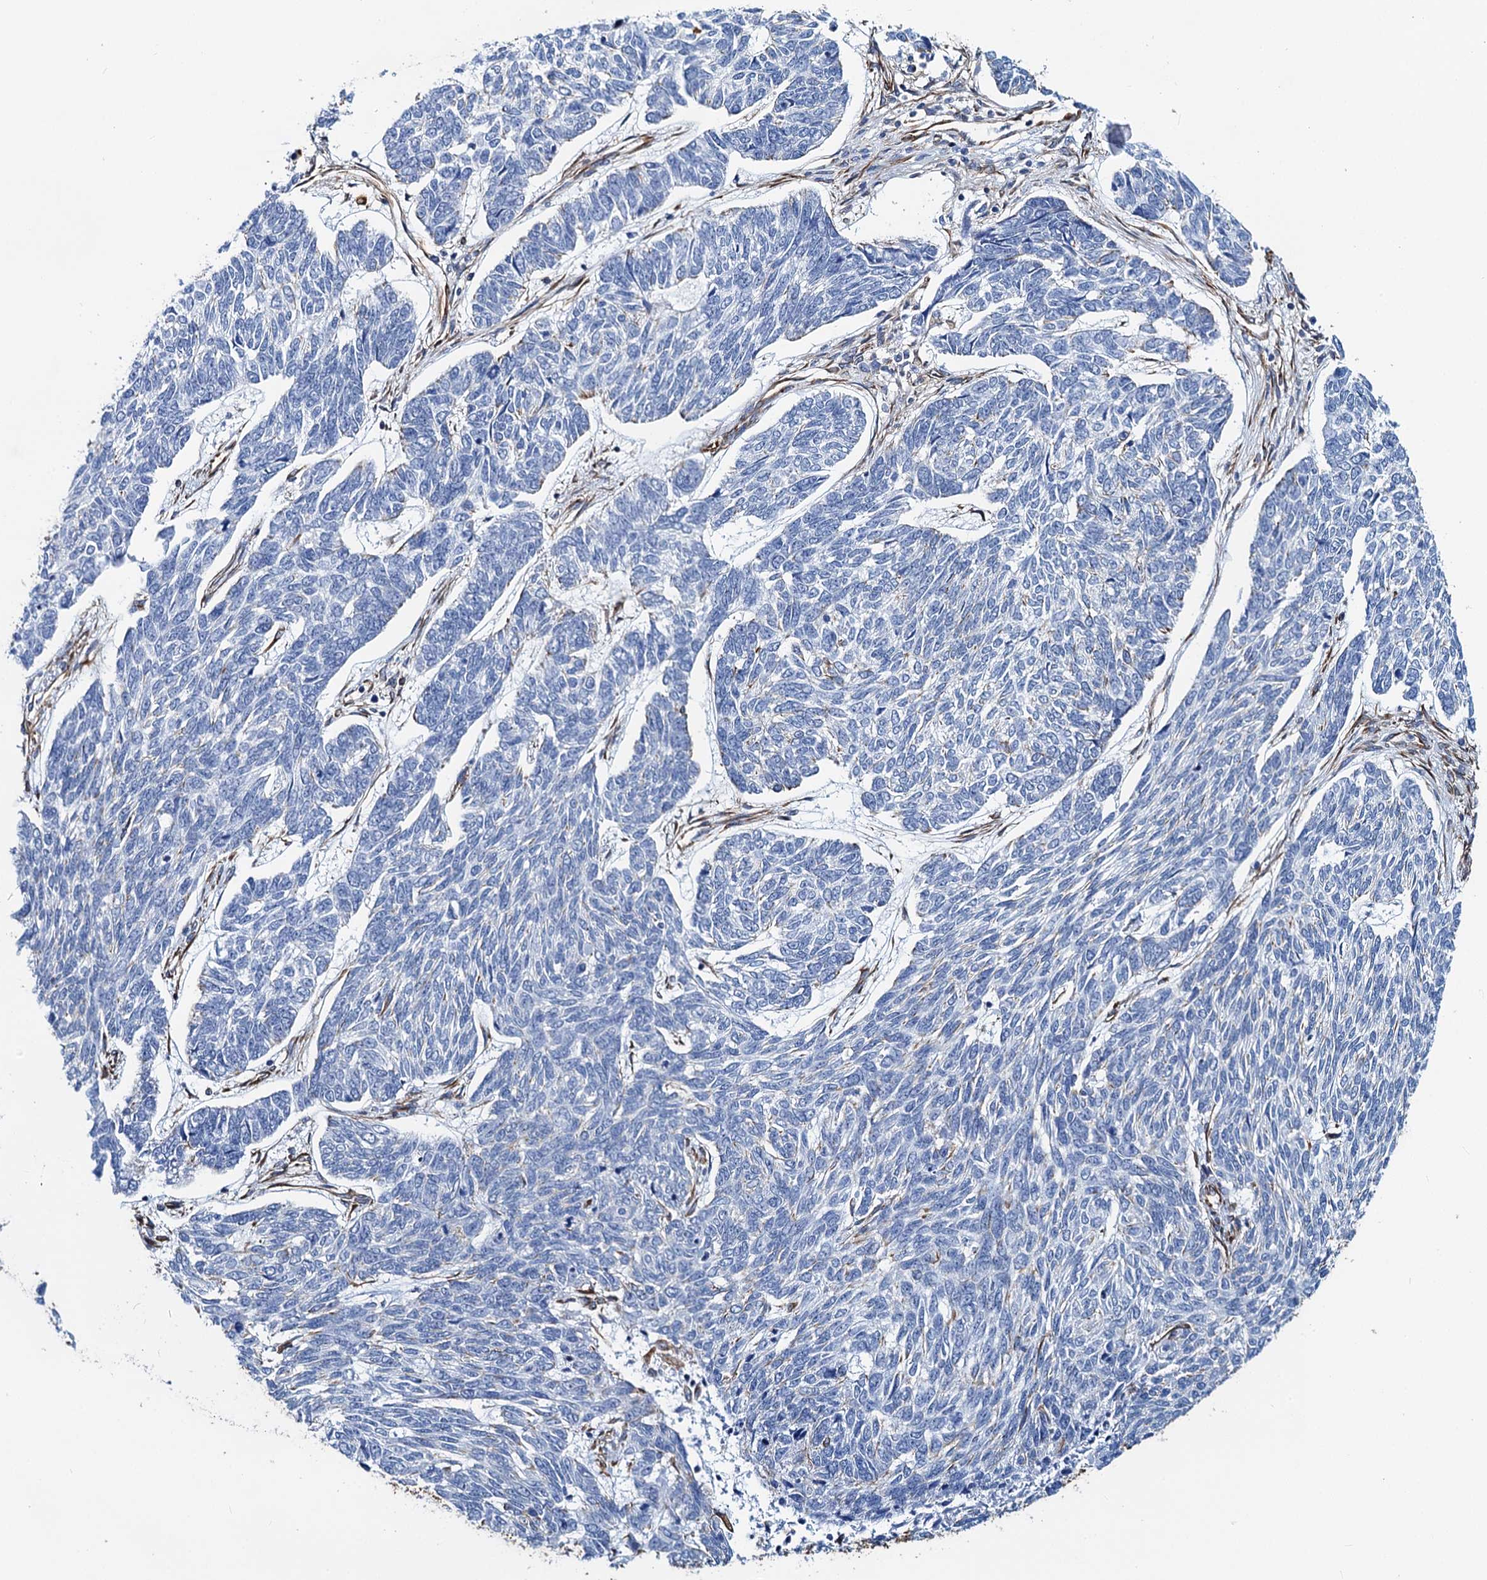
{"staining": {"intensity": "negative", "quantity": "none", "location": "none"}, "tissue": "skin cancer", "cell_type": "Tumor cells", "image_type": "cancer", "snomed": [{"axis": "morphology", "description": "Basal cell carcinoma"}, {"axis": "topography", "description": "Skin"}], "caption": "Tumor cells show no significant expression in basal cell carcinoma (skin). (Brightfield microscopy of DAB (3,3'-diaminobenzidine) immunohistochemistry (IHC) at high magnification).", "gene": "PGM2", "patient": {"sex": "female", "age": 65}}